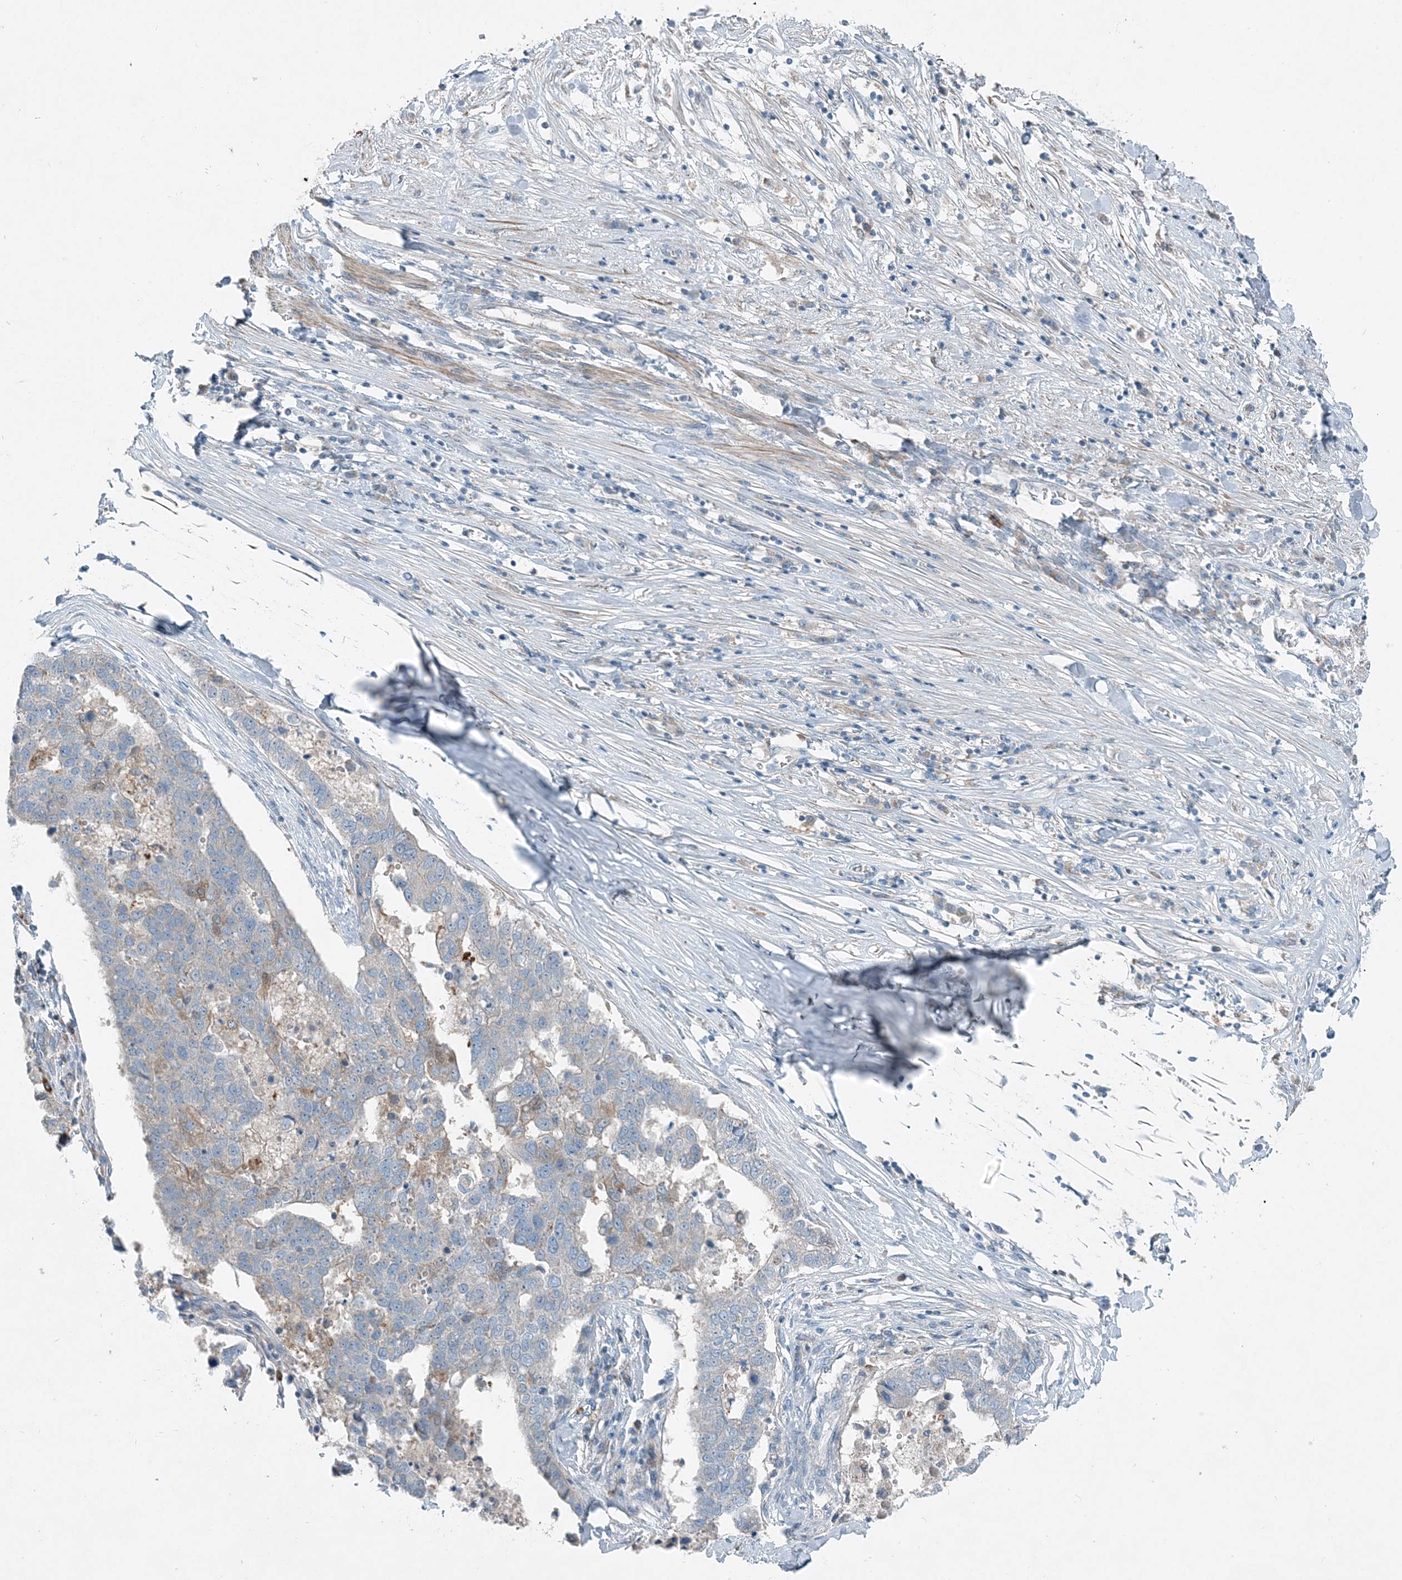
{"staining": {"intensity": "negative", "quantity": "none", "location": "none"}, "tissue": "pancreatic cancer", "cell_type": "Tumor cells", "image_type": "cancer", "snomed": [{"axis": "morphology", "description": "Adenocarcinoma, NOS"}, {"axis": "topography", "description": "Pancreas"}], "caption": "Human pancreatic cancer (adenocarcinoma) stained for a protein using immunohistochemistry shows no positivity in tumor cells.", "gene": "ARMH1", "patient": {"sex": "female", "age": 61}}